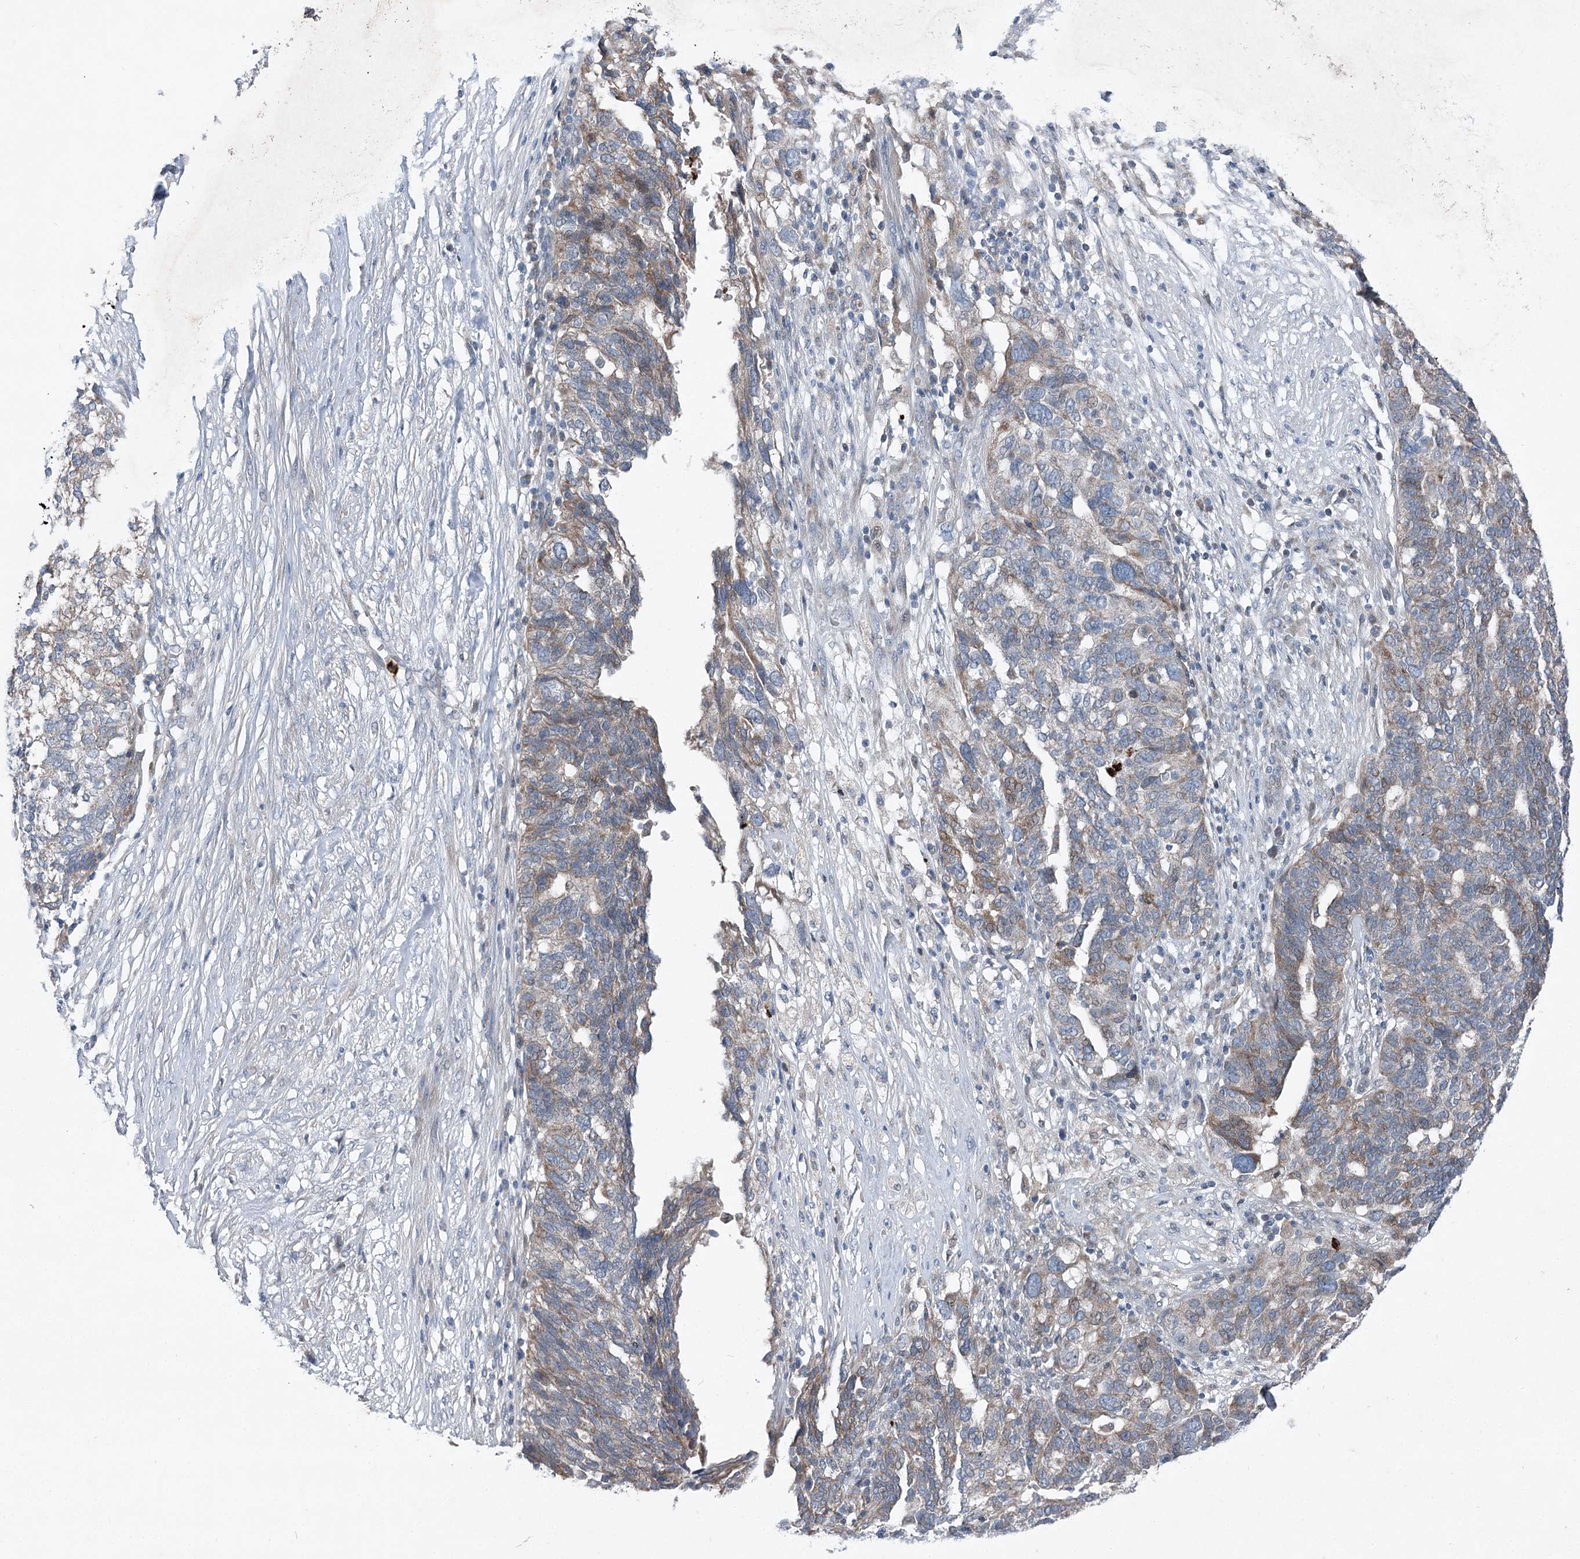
{"staining": {"intensity": "weak", "quantity": "25%-75%", "location": "cytoplasmic/membranous"}, "tissue": "ovarian cancer", "cell_type": "Tumor cells", "image_type": "cancer", "snomed": [{"axis": "morphology", "description": "Cystadenocarcinoma, serous, NOS"}, {"axis": "topography", "description": "Ovary"}], "caption": "Ovarian serous cystadenocarcinoma stained with a protein marker reveals weak staining in tumor cells.", "gene": "PLA2G12A", "patient": {"sex": "female", "age": 59}}